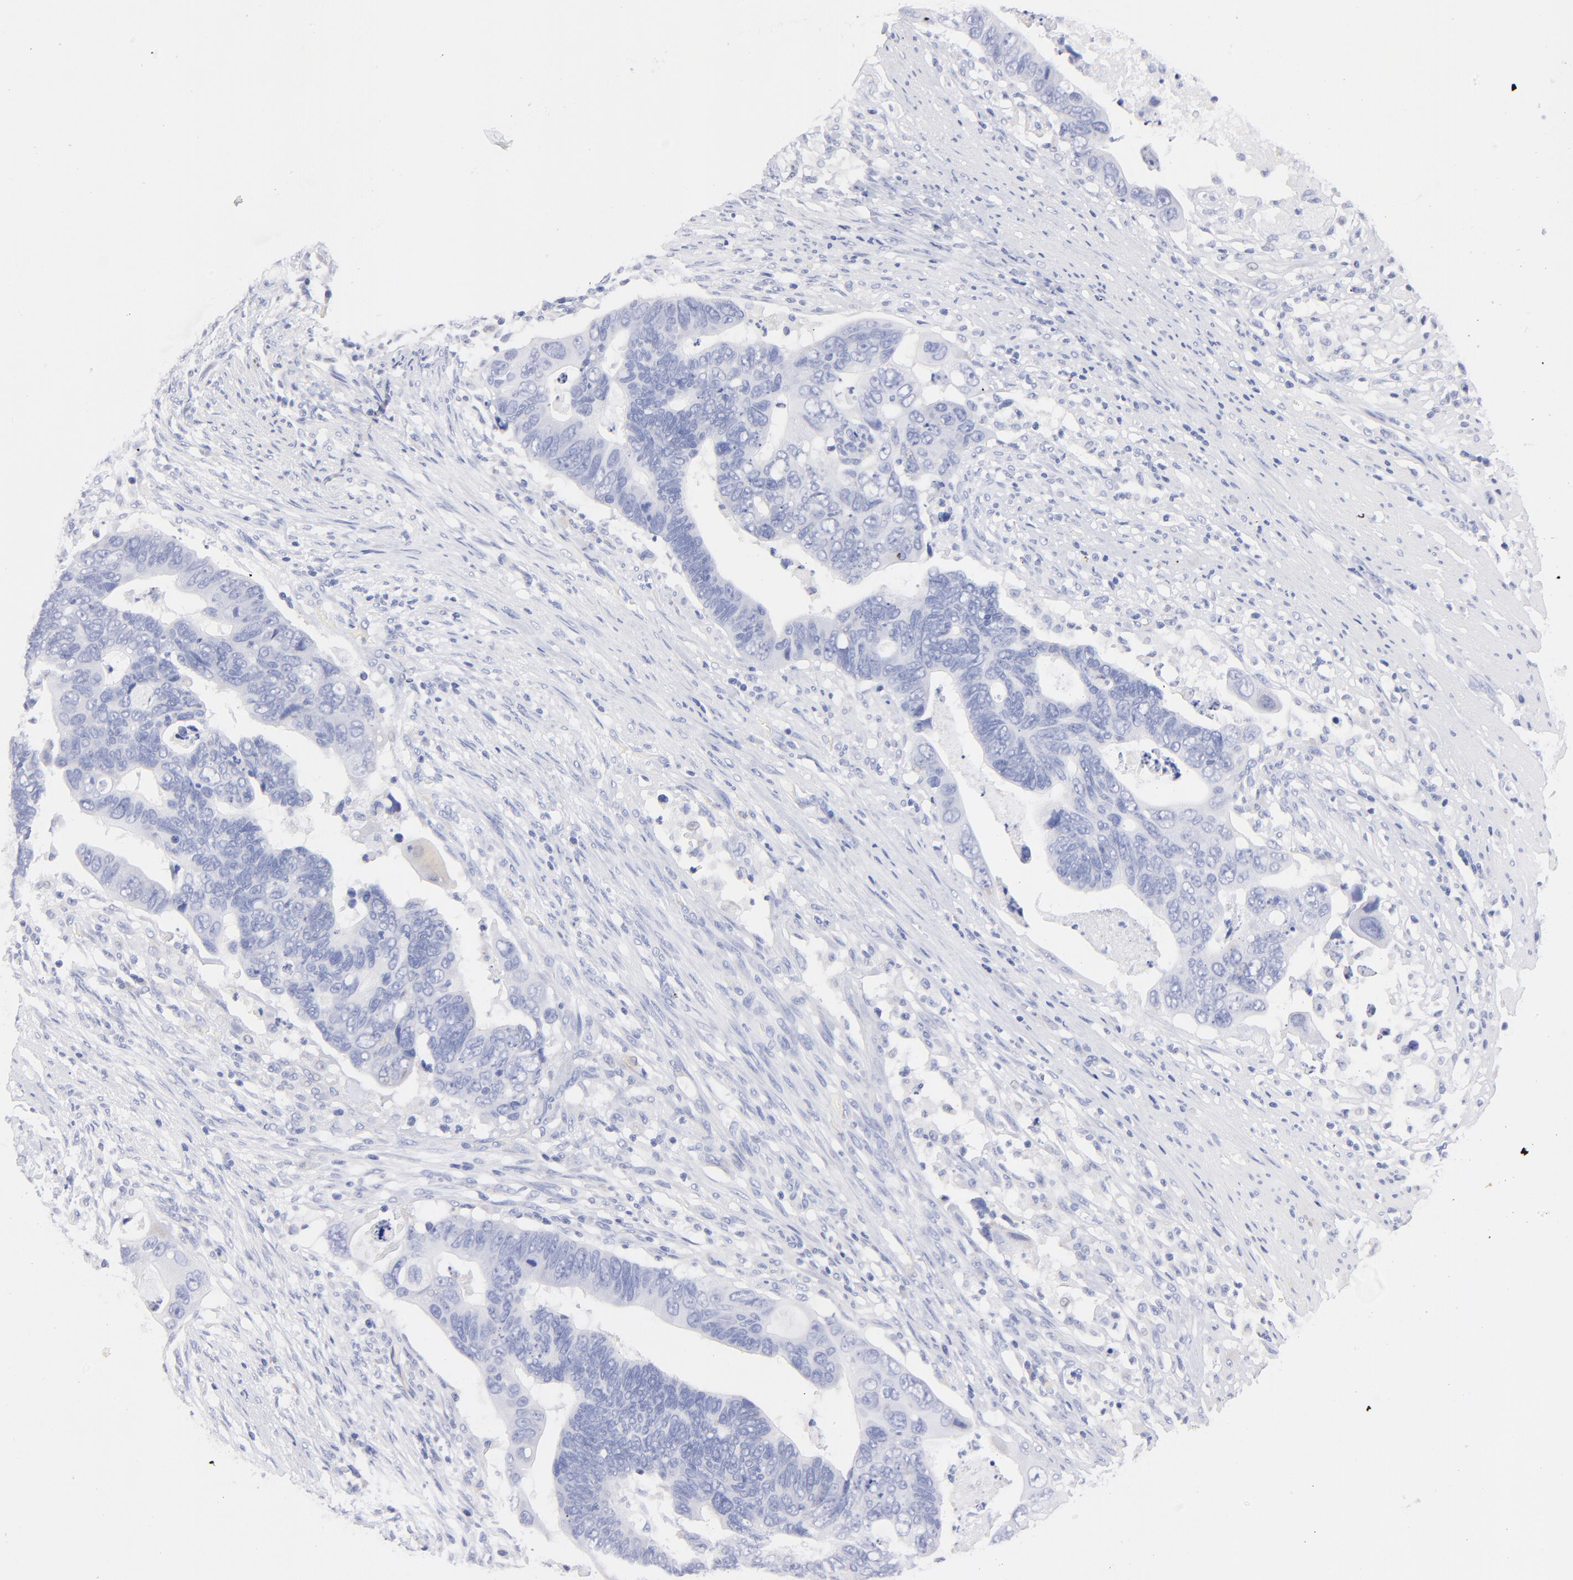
{"staining": {"intensity": "negative", "quantity": "none", "location": "none"}, "tissue": "colorectal cancer", "cell_type": "Tumor cells", "image_type": "cancer", "snomed": [{"axis": "morphology", "description": "Adenocarcinoma, NOS"}, {"axis": "topography", "description": "Rectum"}], "caption": "The image demonstrates no staining of tumor cells in colorectal cancer. (Immunohistochemistry (ihc), brightfield microscopy, high magnification).", "gene": "HORMAD2", "patient": {"sex": "male", "age": 53}}